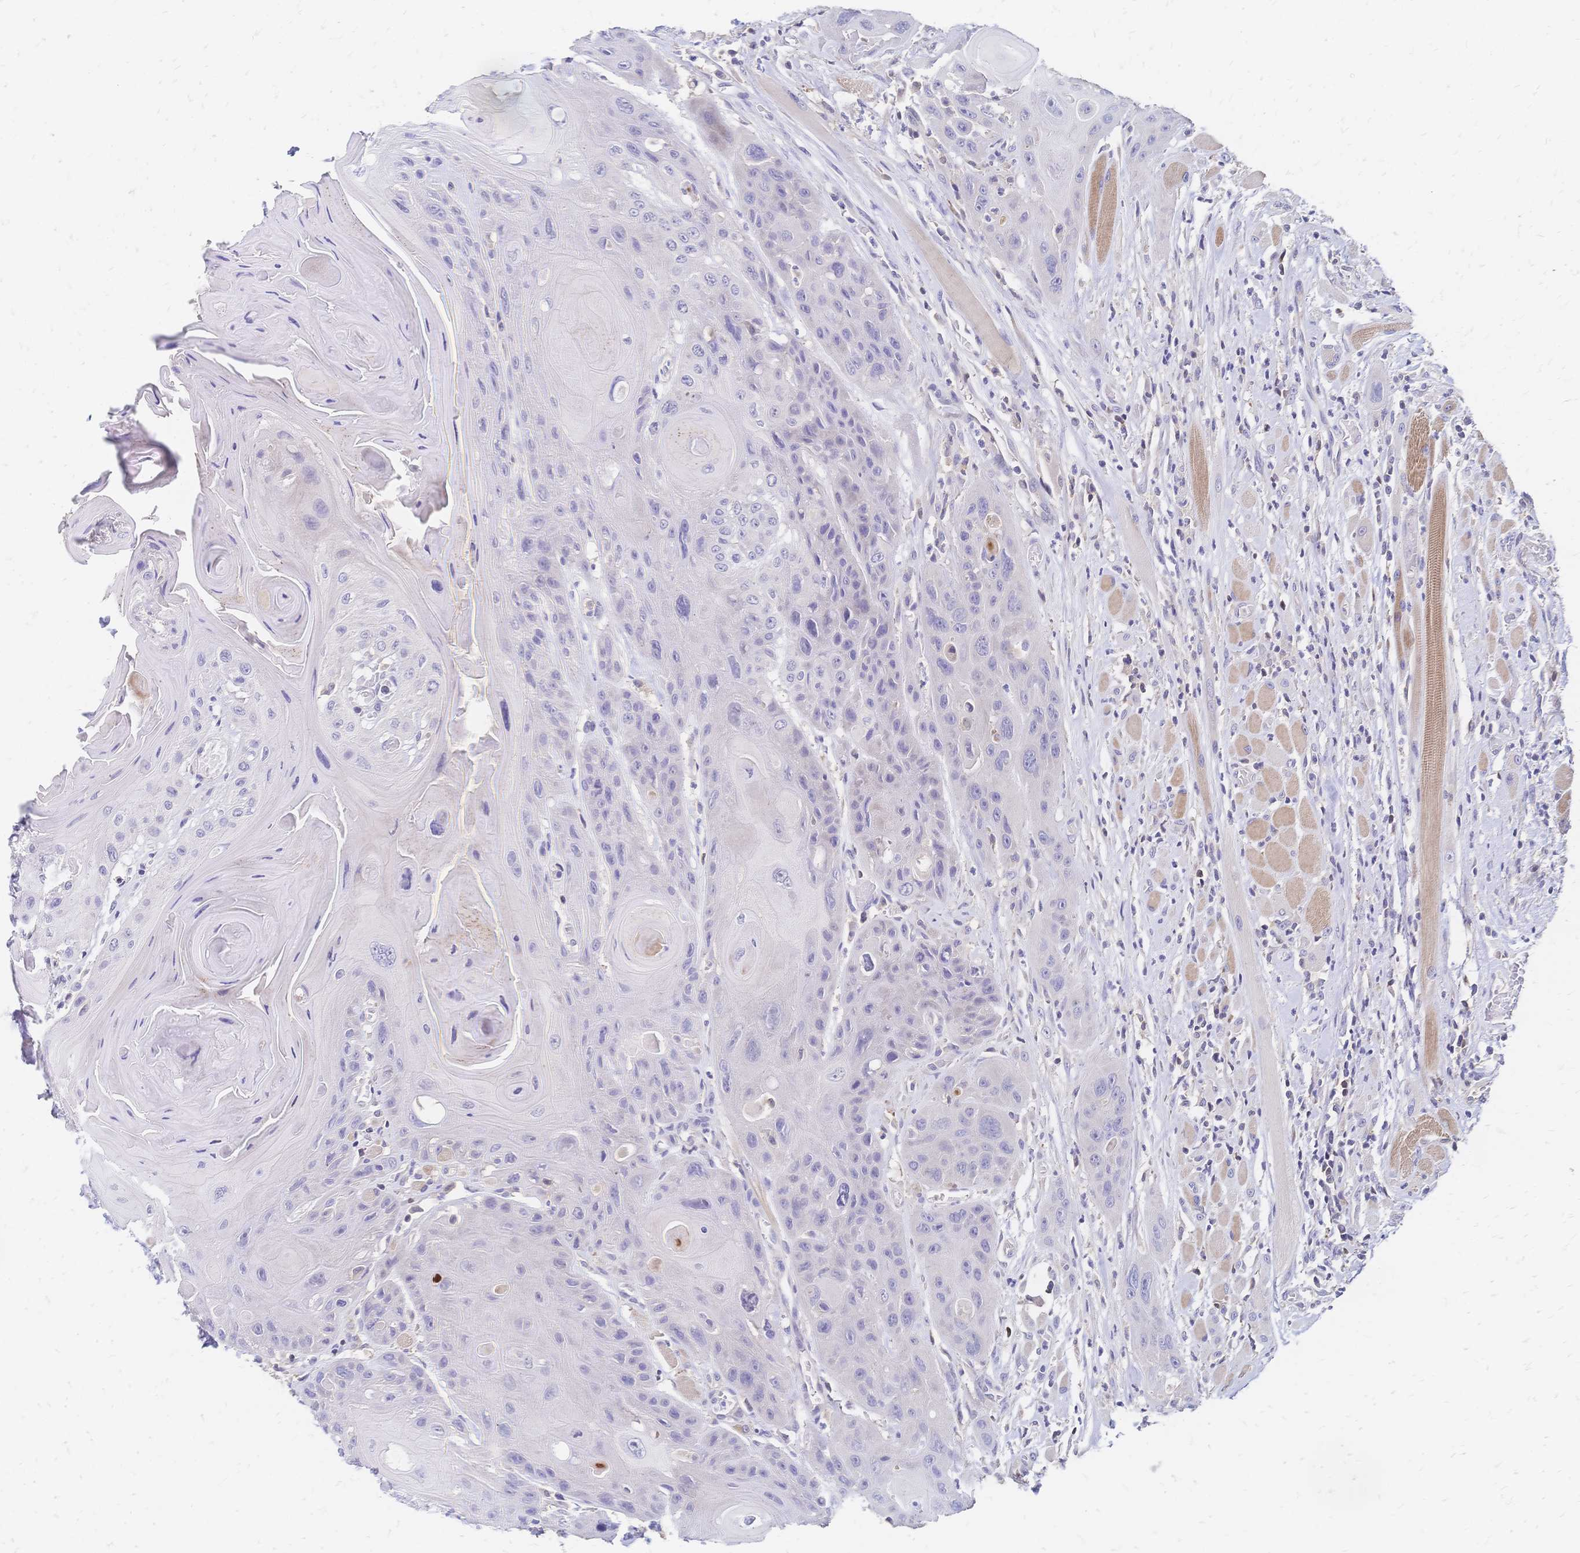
{"staining": {"intensity": "negative", "quantity": "none", "location": "none"}, "tissue": "head and neck cancer", "cell_type": "Tumor cells", "image_type": "cancer", "snomed": [{"axis": "morphology", "description": "Squamous cell carcinoma, NOS"}, {"axis": "topography", "description": "Head-Neck"}], "caption": "A high-resolution photomicrograph shows immunohistochemistry (IHC) staining of squamous cell carcinoma (head and neck), which demonstrates no significant positivity in tumor cells. Brightfield microscopy of immunohistochemistry stained with DAB (3,3'-diaminobenzidine) (brown) and hematoxylin (blue), captured at high magnification.", "gene": "DTNB", "patient": {"sex": "female", "age": 59}}